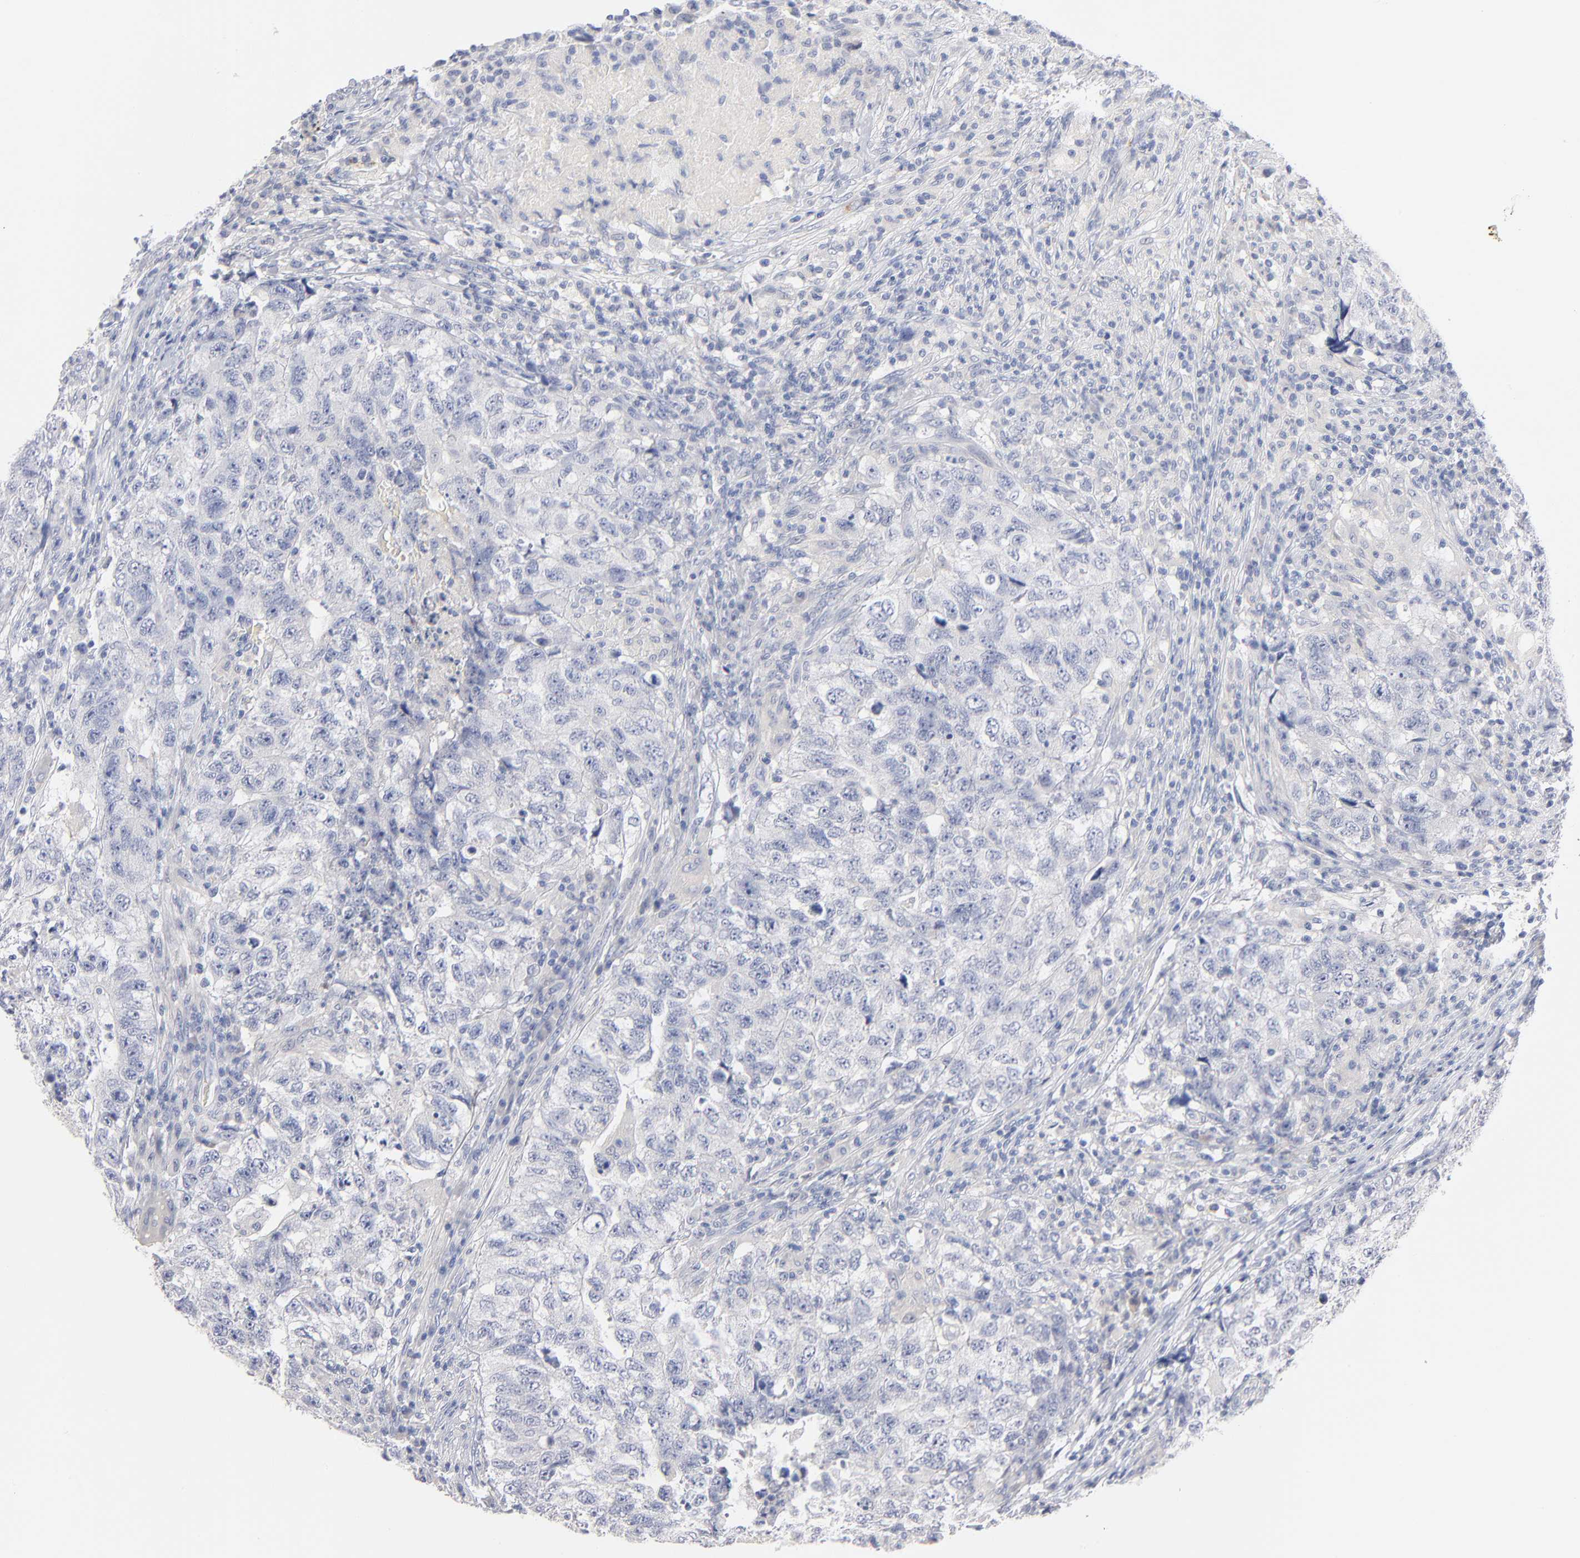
{"staining": {"intensity": "negative", "quantity": "none", "location": "none"}, "tissue": "testis cancer", "cell_type": "Tumor cells", "image_type": "cancer", "snomed": [{"axis": "morphology", "description": "Carcinoma, Embryonal, NOS"}, {"axis": "topography", "description": "Testis"}], "caption": "There is no significant positivity in tumor cells of embryonal carcinoma (testis).", "gene": "F12", "patient": {"sex": "male", "age": 21}}